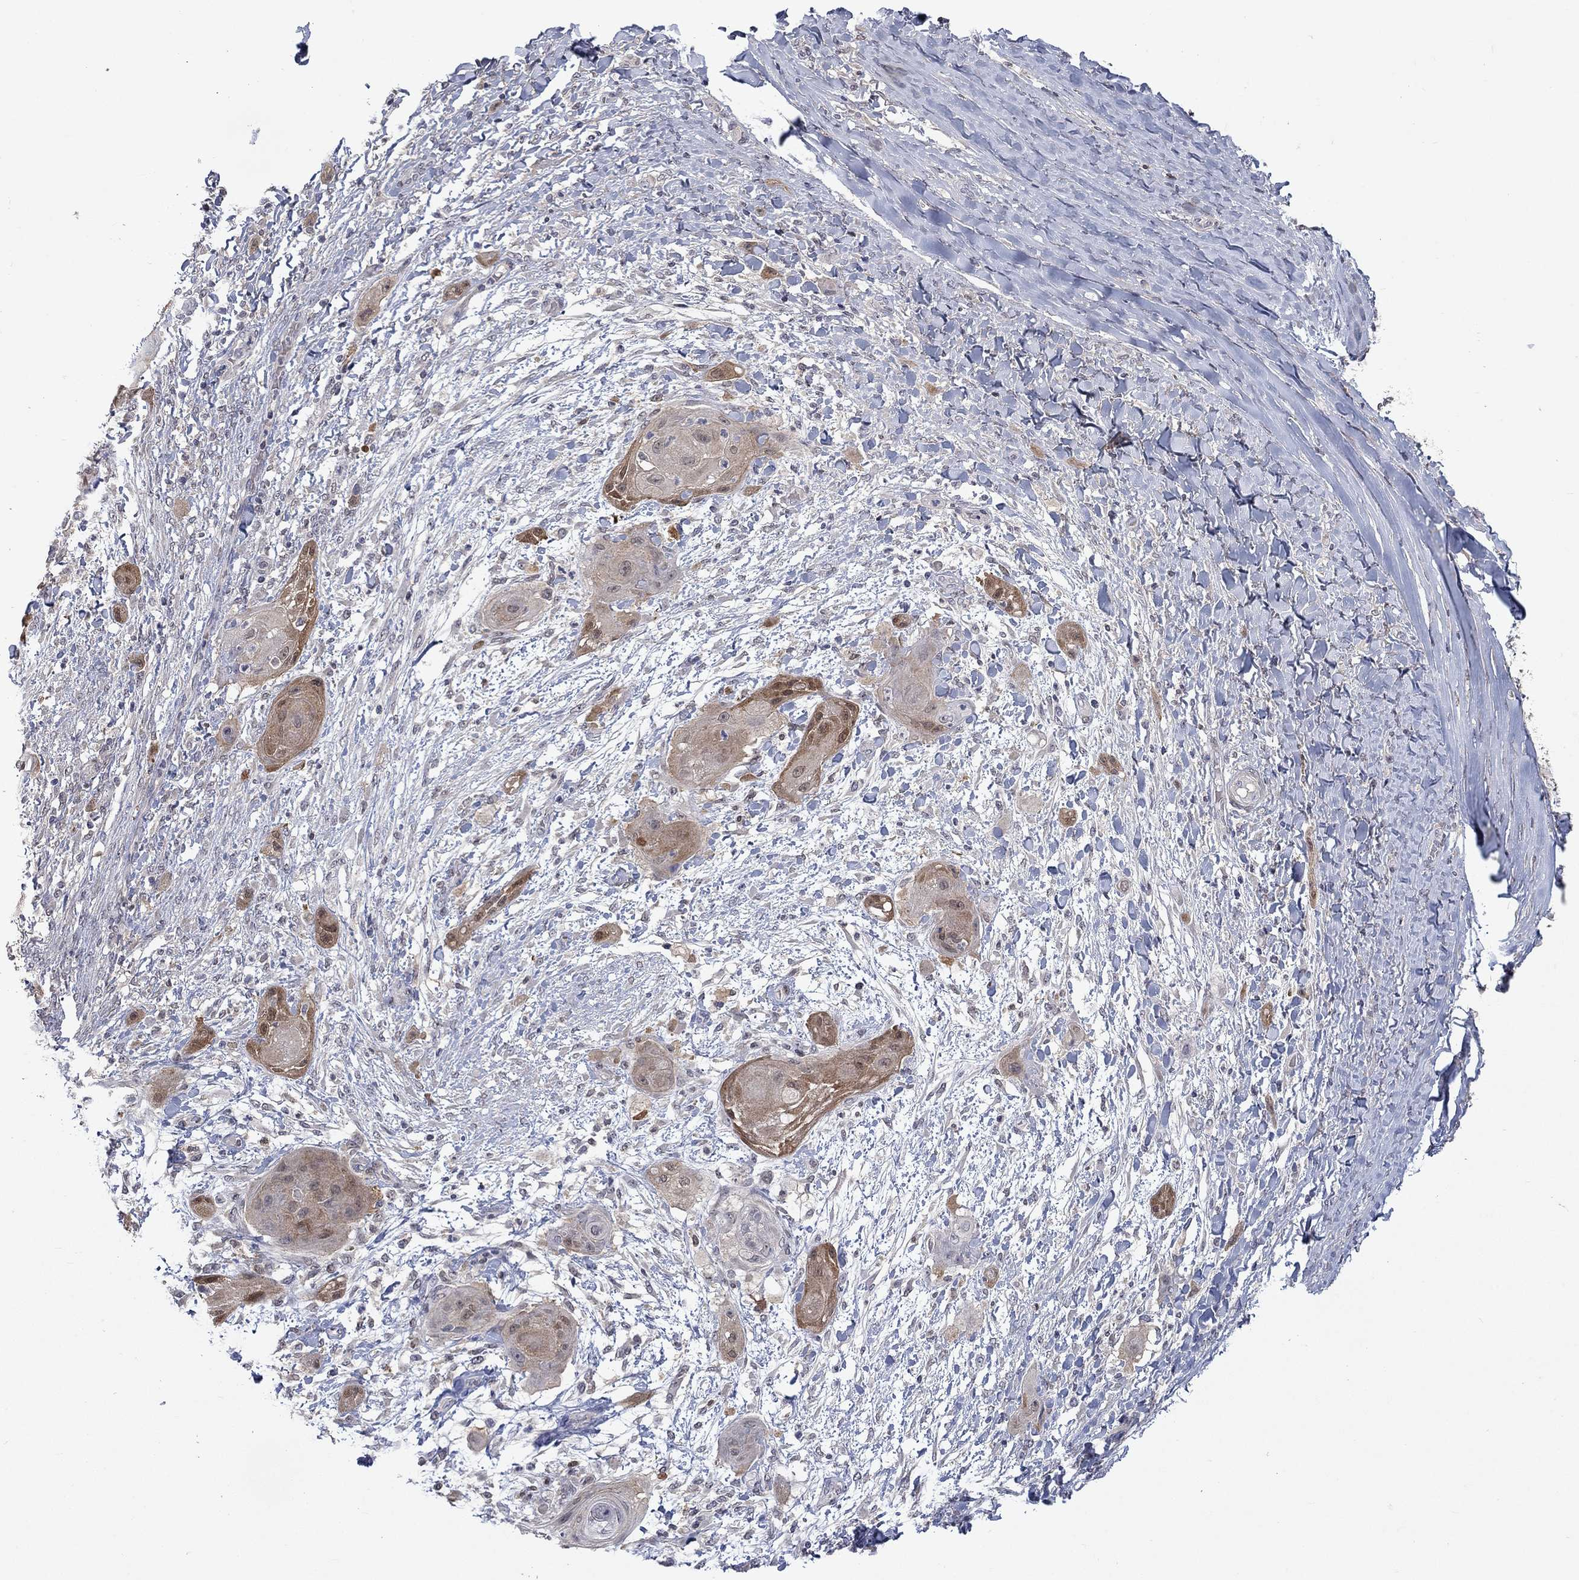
{"staining": {"intensity": "weak", "quantity": "25%-75%", "location": "cytoplasmic/membranous"}, "tissue": "skin cancer", "cell_type": "Tumor cells", "image_type": "cancer", "snomed": [{"axis": "morphology", "description": "Squamous cell carcinoma, NOS"}, {"axis": "topography", "description": "Skin"}], "caption": "Squamous cell carcinoma (skin) was stained to show a protein in brown. There is low levels of weak cytoplasmic/membranous staining in approximately 25%-75% of tumor cells. The staining was performed using DAB (3,3'-diaminobenzidine) to visualize the protein expression in brown, while the nuclei were stained in blue with hematoxylin (Magnification: 20x).", "gene": "CBR1", "patient": {"sex": "male", "age": 62}}